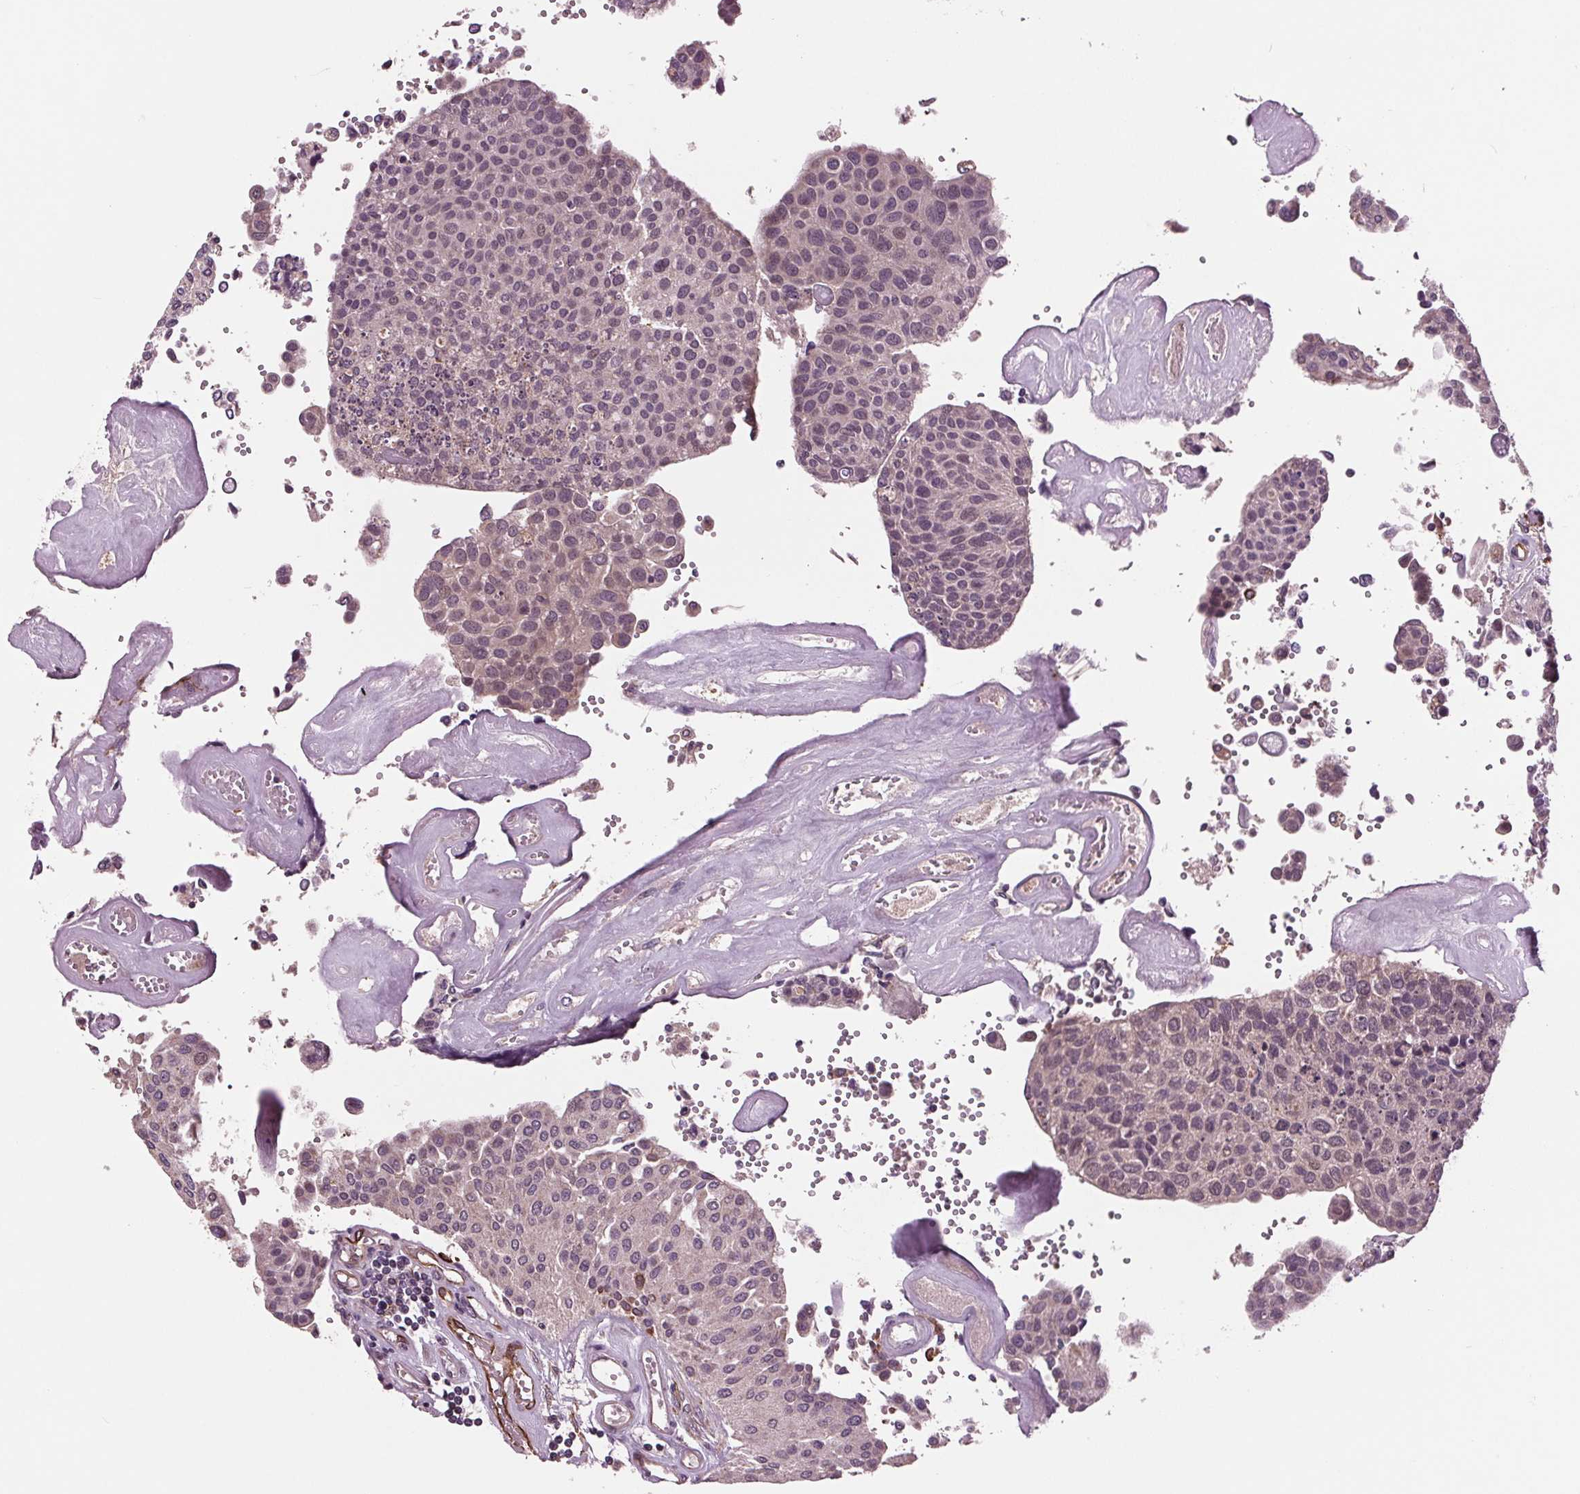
{"staining": {"intensity": "negative", "quantity": "none", "location": "none"}, "tissue": "urothelial cancer", "cell_type": "Tumor cells", "image_type": "cancer", "snomed": [{"axis": "morphology", "description": "Urothelial carcinoma, NOS"}, {"axis": "topography", "description": "Urinary bladder"}], "caption": "DAB immunohistochemical staining of urothelial cancer shows no significant positivity in tumor cells. (DAB (3,3'-diaminobenzidine) immunohistochemistry visualized using brightfield microscopy, high magnification).", "gene": "MAPK8", "patient": {"sex": "male", "age": 55}}